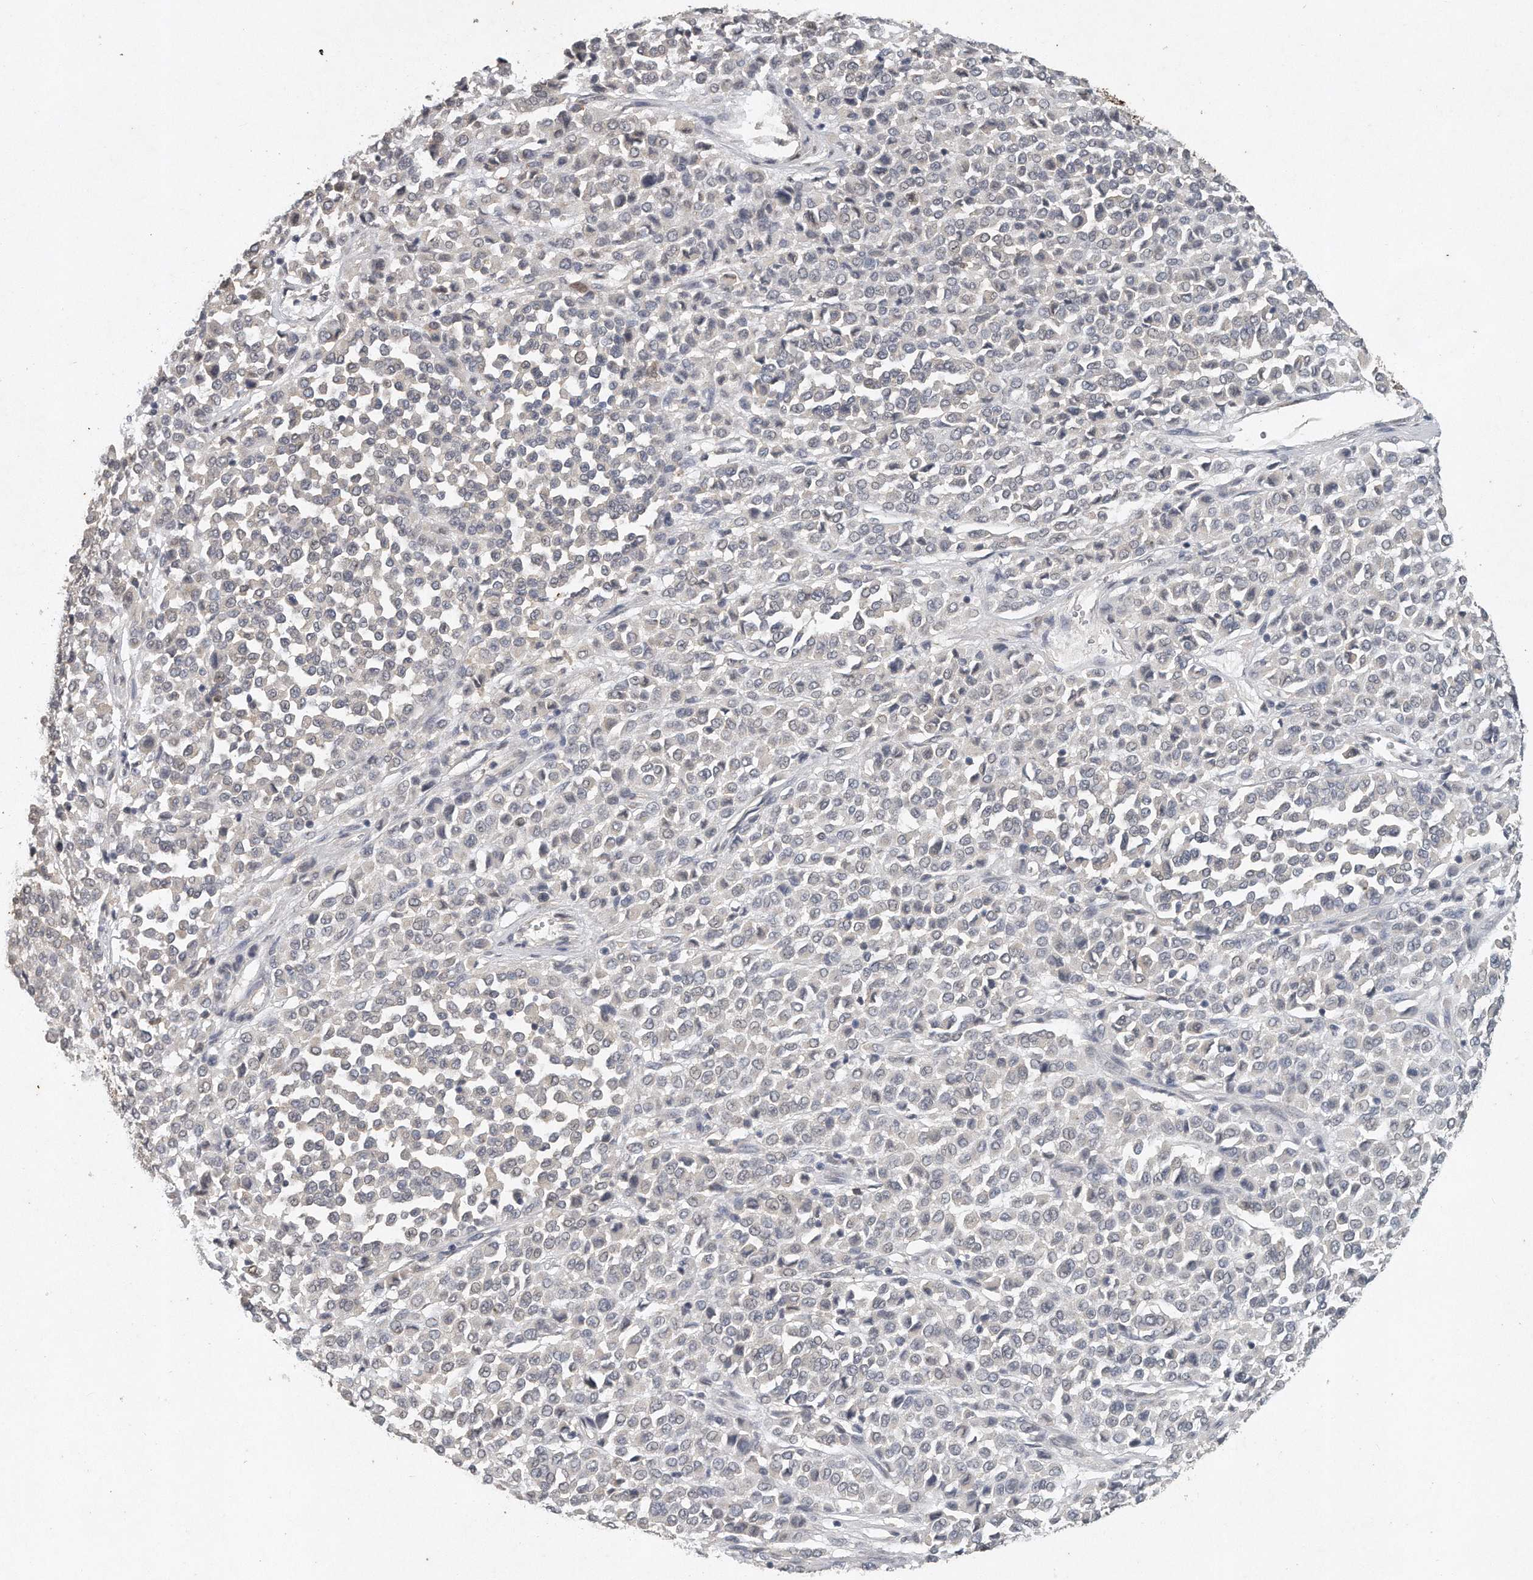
{"staining": {"intensity": "negative", "quantity": "none", "location": "none"}, "tissue": "melanoma", "cell_type": "Tumor cells", "image_type": "cancer", "snomed": [{"axis": "morphology", "description": "Malignant melanoma, Metastatic site"}, {"axis": "topography", "description": "Pancreas"}], "caption": "Immunohistochemistry of human melanoma displays no staining in tumor cells.", "gene": "CAMK1", "patient": {"sex": "female", "age": 30}}